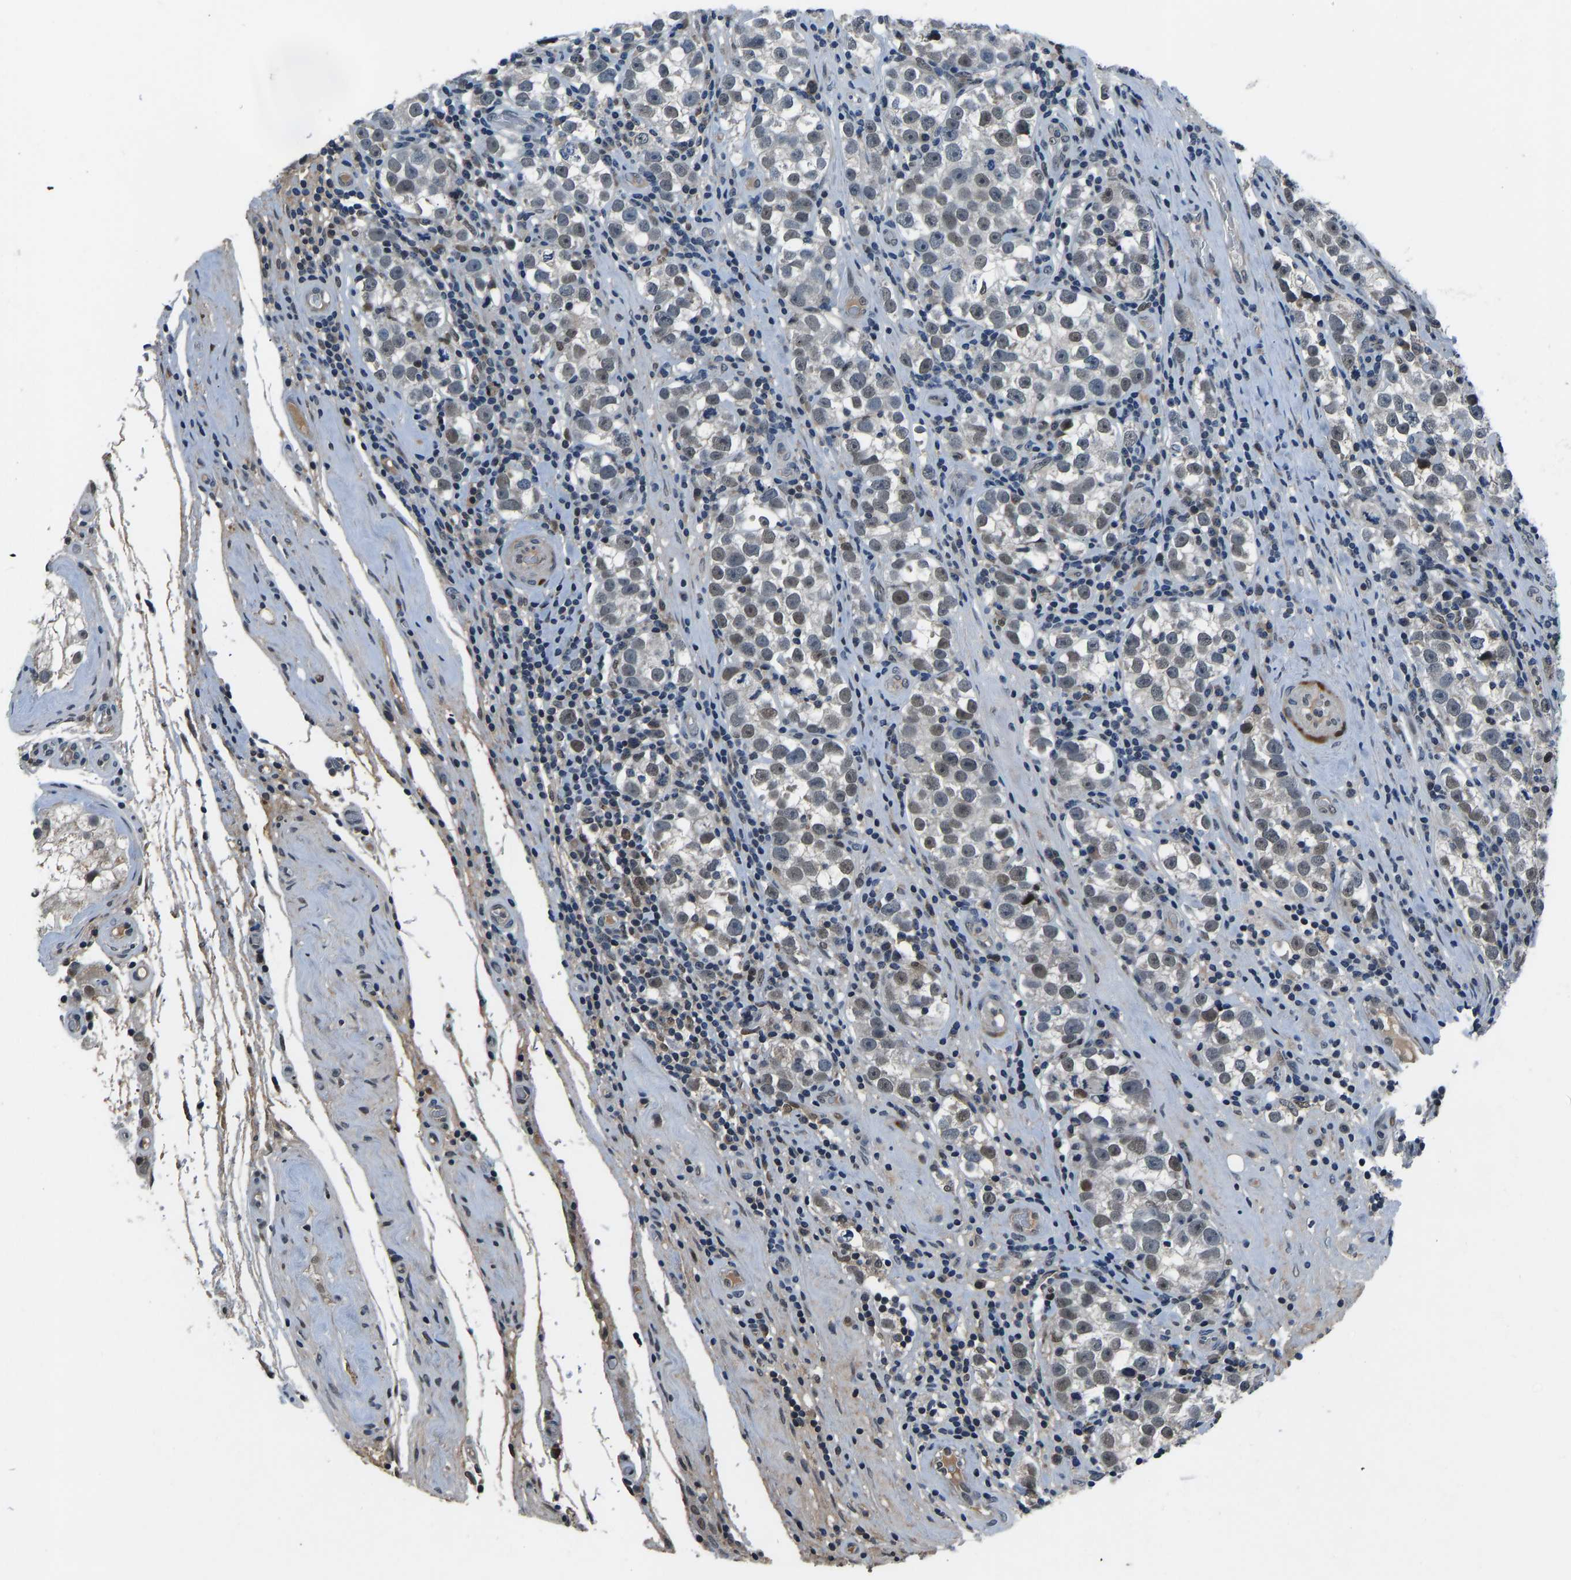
{"staining": {"intensity": "moderate", "quantity": "25%-75%", "location": "nuclear"}, "tissue": "testis cancer", "cell_type": "Tumor cells", "image_type": "cancer", "snomed": [{"axis": "morphology", "description": "Normal tissue, NOS"}, {"axis": "morphology", "description": "Seminoma, NOS"}, {"axis": "topography", "description": "Testis"}], "caption": "Protein expression analysis of testis cancer reveals moderate nuclear expression in about 25%-75% of tumor cells.", "gene": "RLIM", "patient": {"sex": "male", "age": 43}}